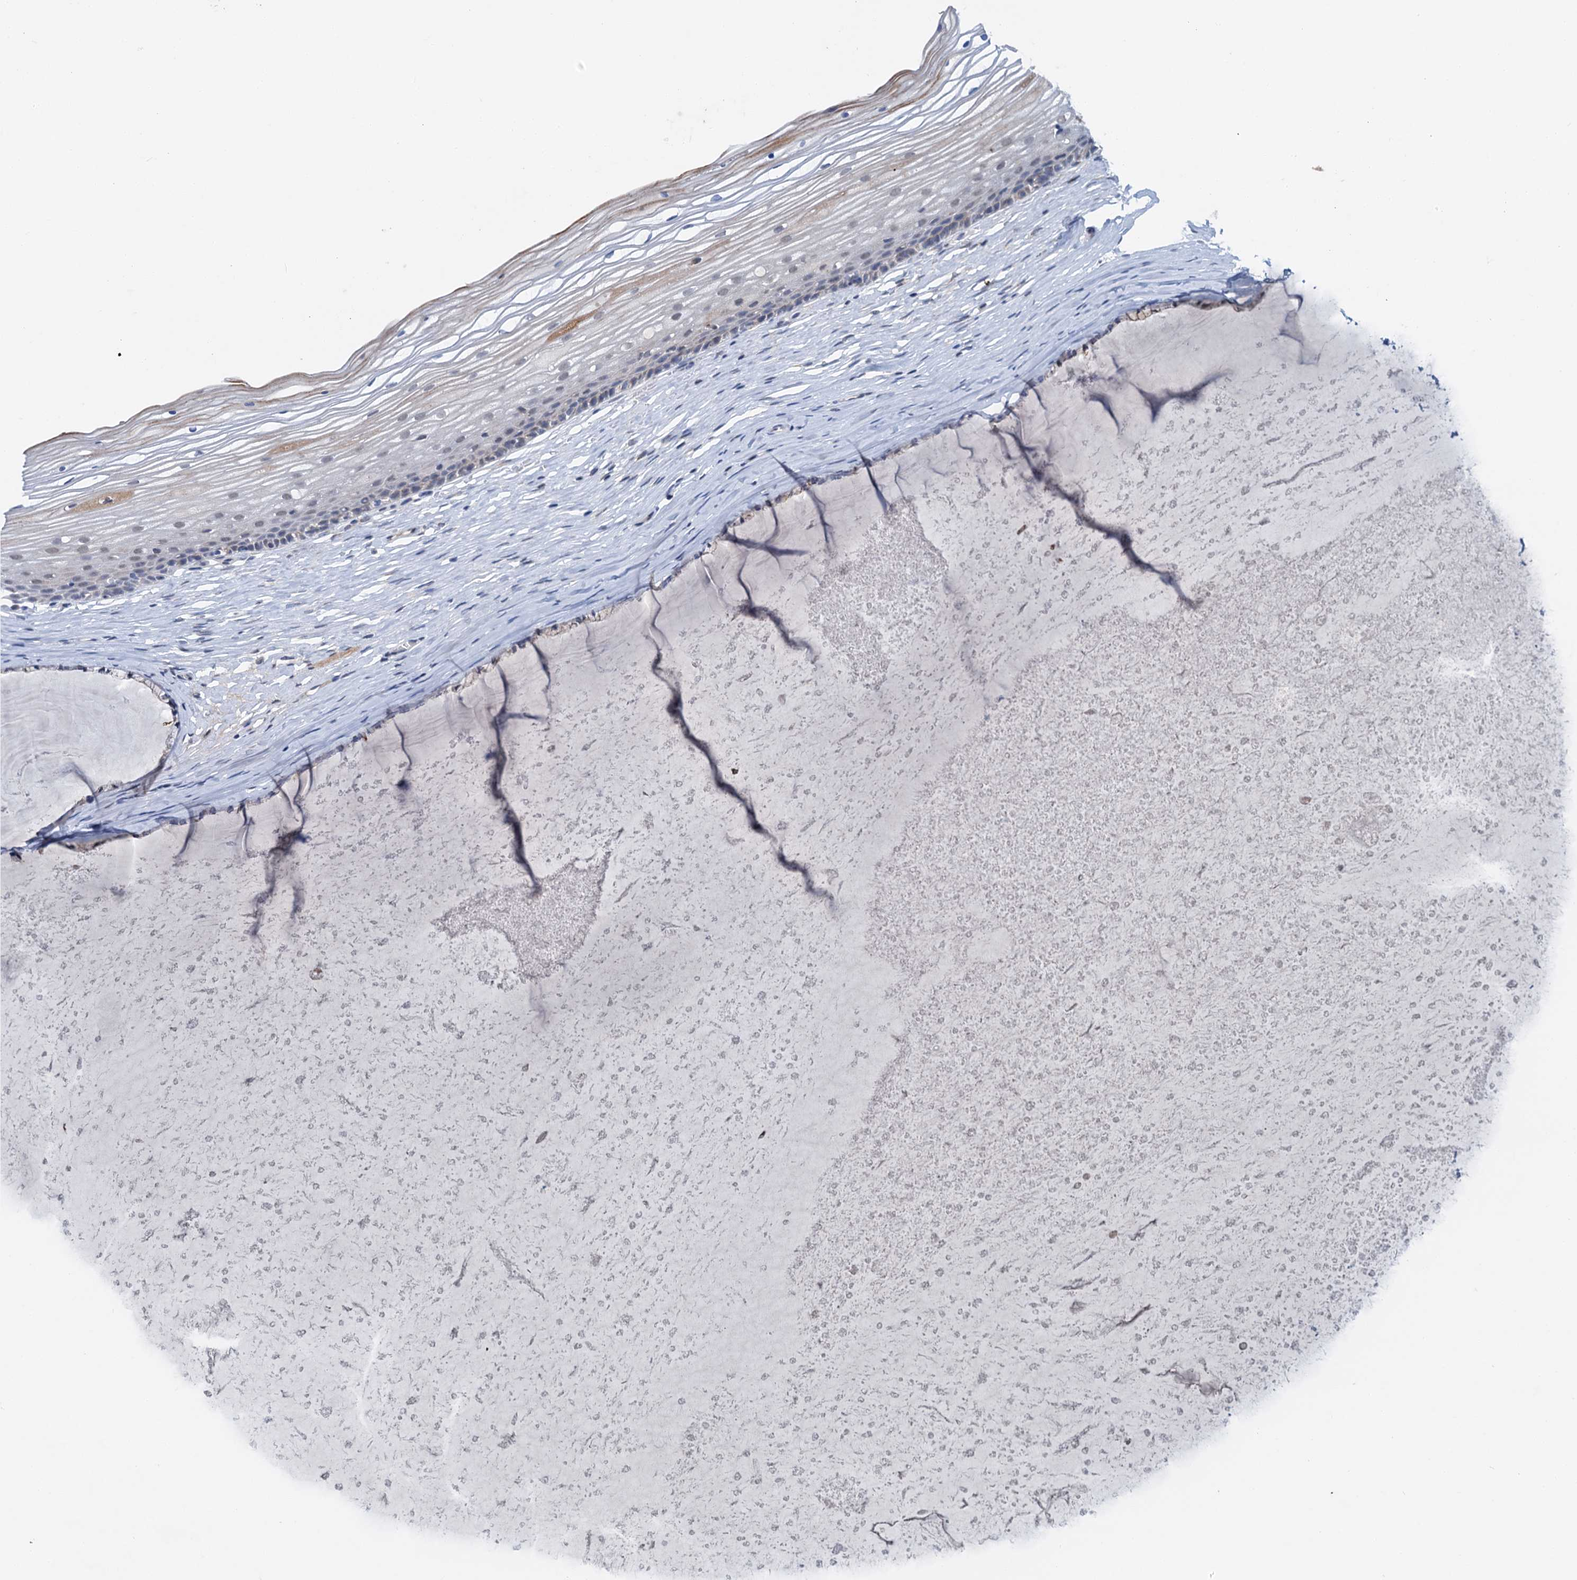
{"staining": {"intensity": "weak", "quantity": "<25%", "location": "cytoplasmic/membranous"}, "tissue": "vagina", "cell_type": "Squamous epithelial cells", "image_type": "normal", "snomed": [{"axis": "morphology", "description": "Normal tissue, NOS"}, {"axis": "topography", "description": "Vagina"}, {"axis": "topography", "description": "Cervix"}], "caption": "DAB (3,3'-diaminobenzidine) immunohistochemical staining of unremarkable human vagina reveals no significant positivity in squamous epithelial cells.", "gene": "SHLD1", "patient": {"sex": "female", "age": 40}}